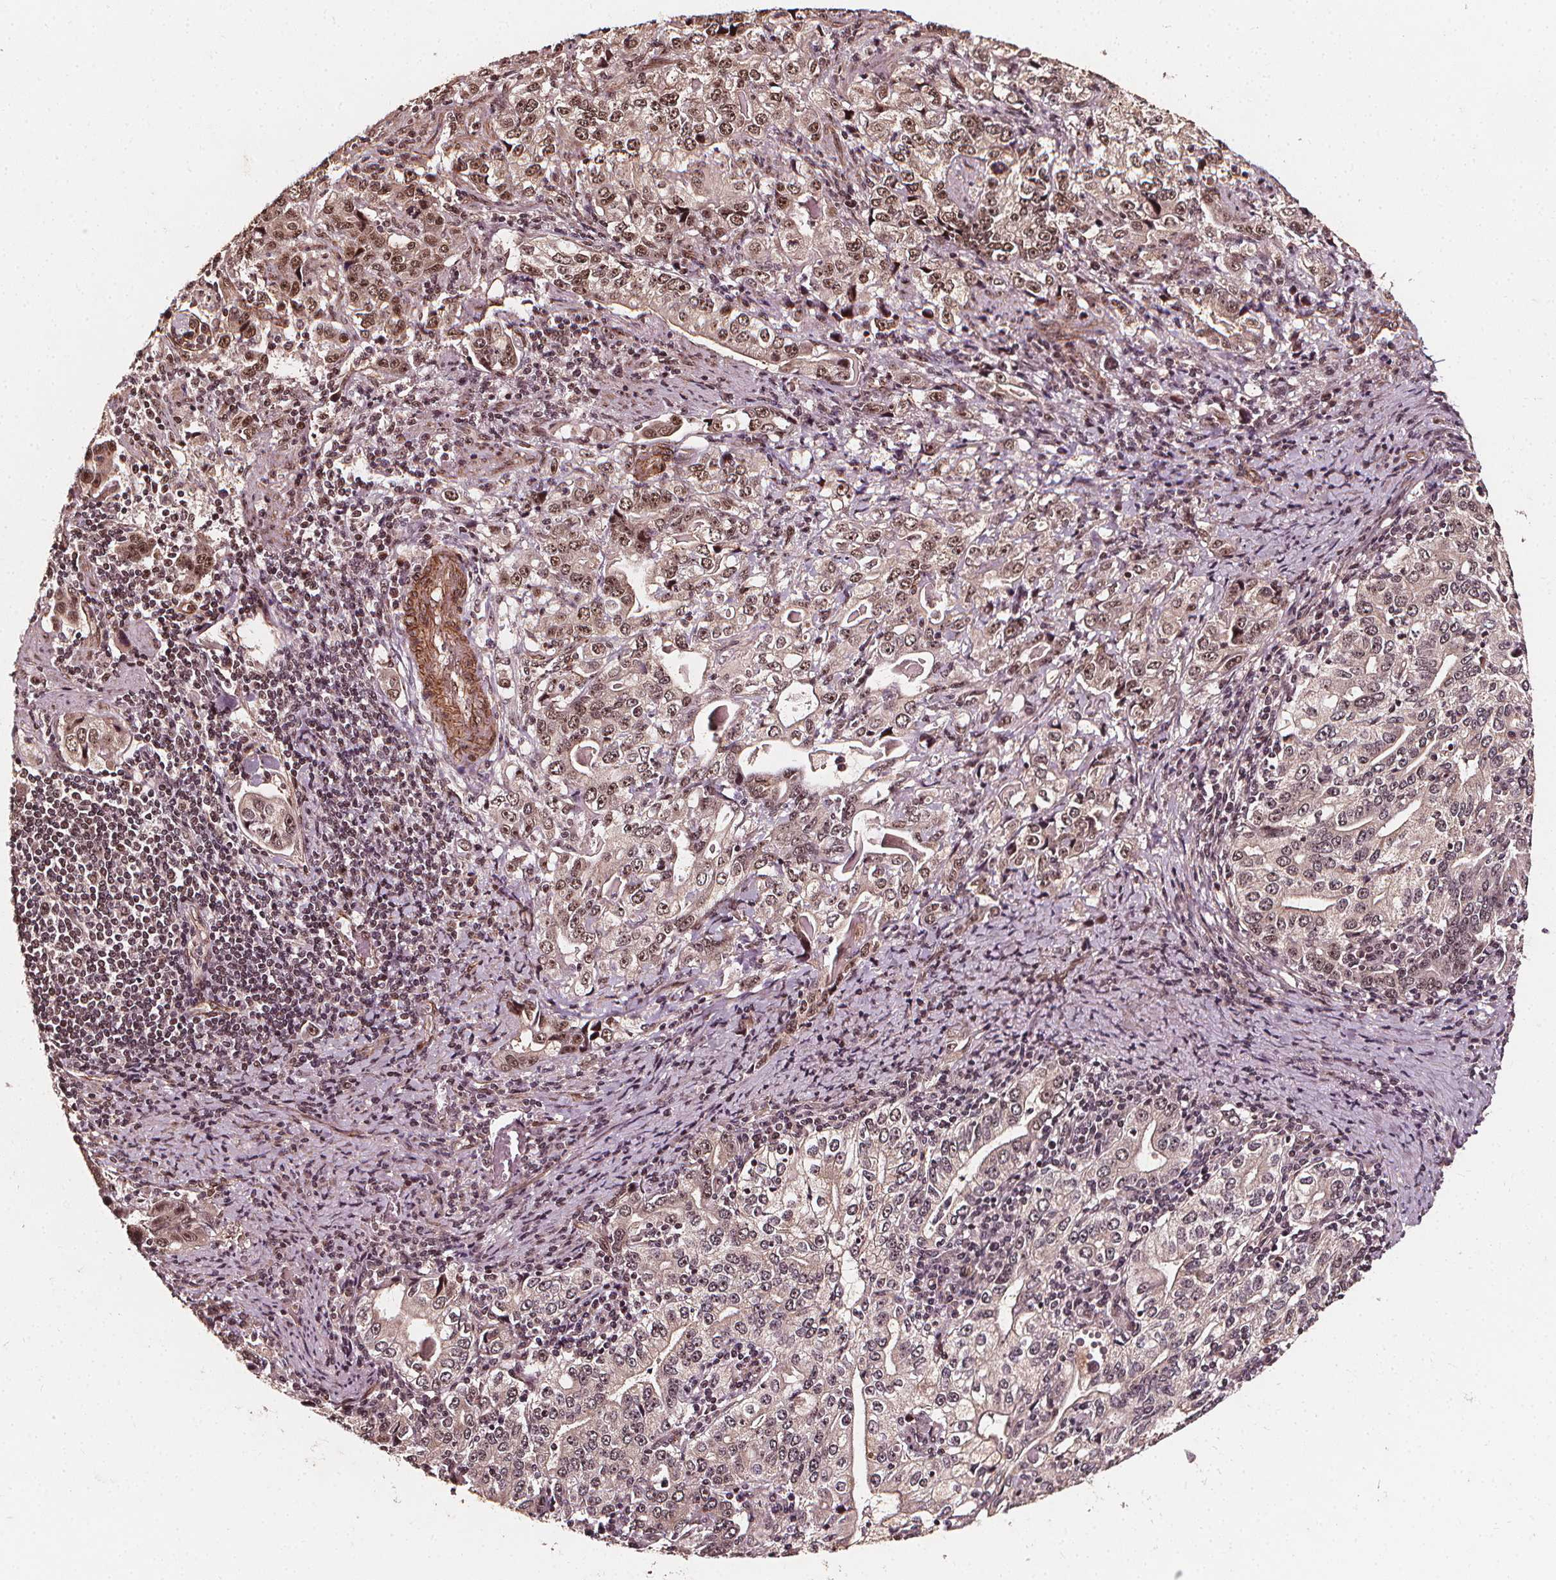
{"staining": {"intensity": "moderate", "quantity": "25%-75%", "location": "nuclear"}, "tissue": "stomach cancer", "cell_type": "Tumor cells", "image_type": "cancer", "snomed": [{"axis": "morphology", "description": "Adenocarcinoma, NOS"}, {"axis": "topography", "description": "Stomach, lower"}], "caption": "IHC (DAB) staining of human adenocarcinoma (stomach) displays moderate nuclear protein expression in about 25%-75% of tumor cells.", "gene": "EXOSC9", "patient": {"sex": "female", "age": 72}}